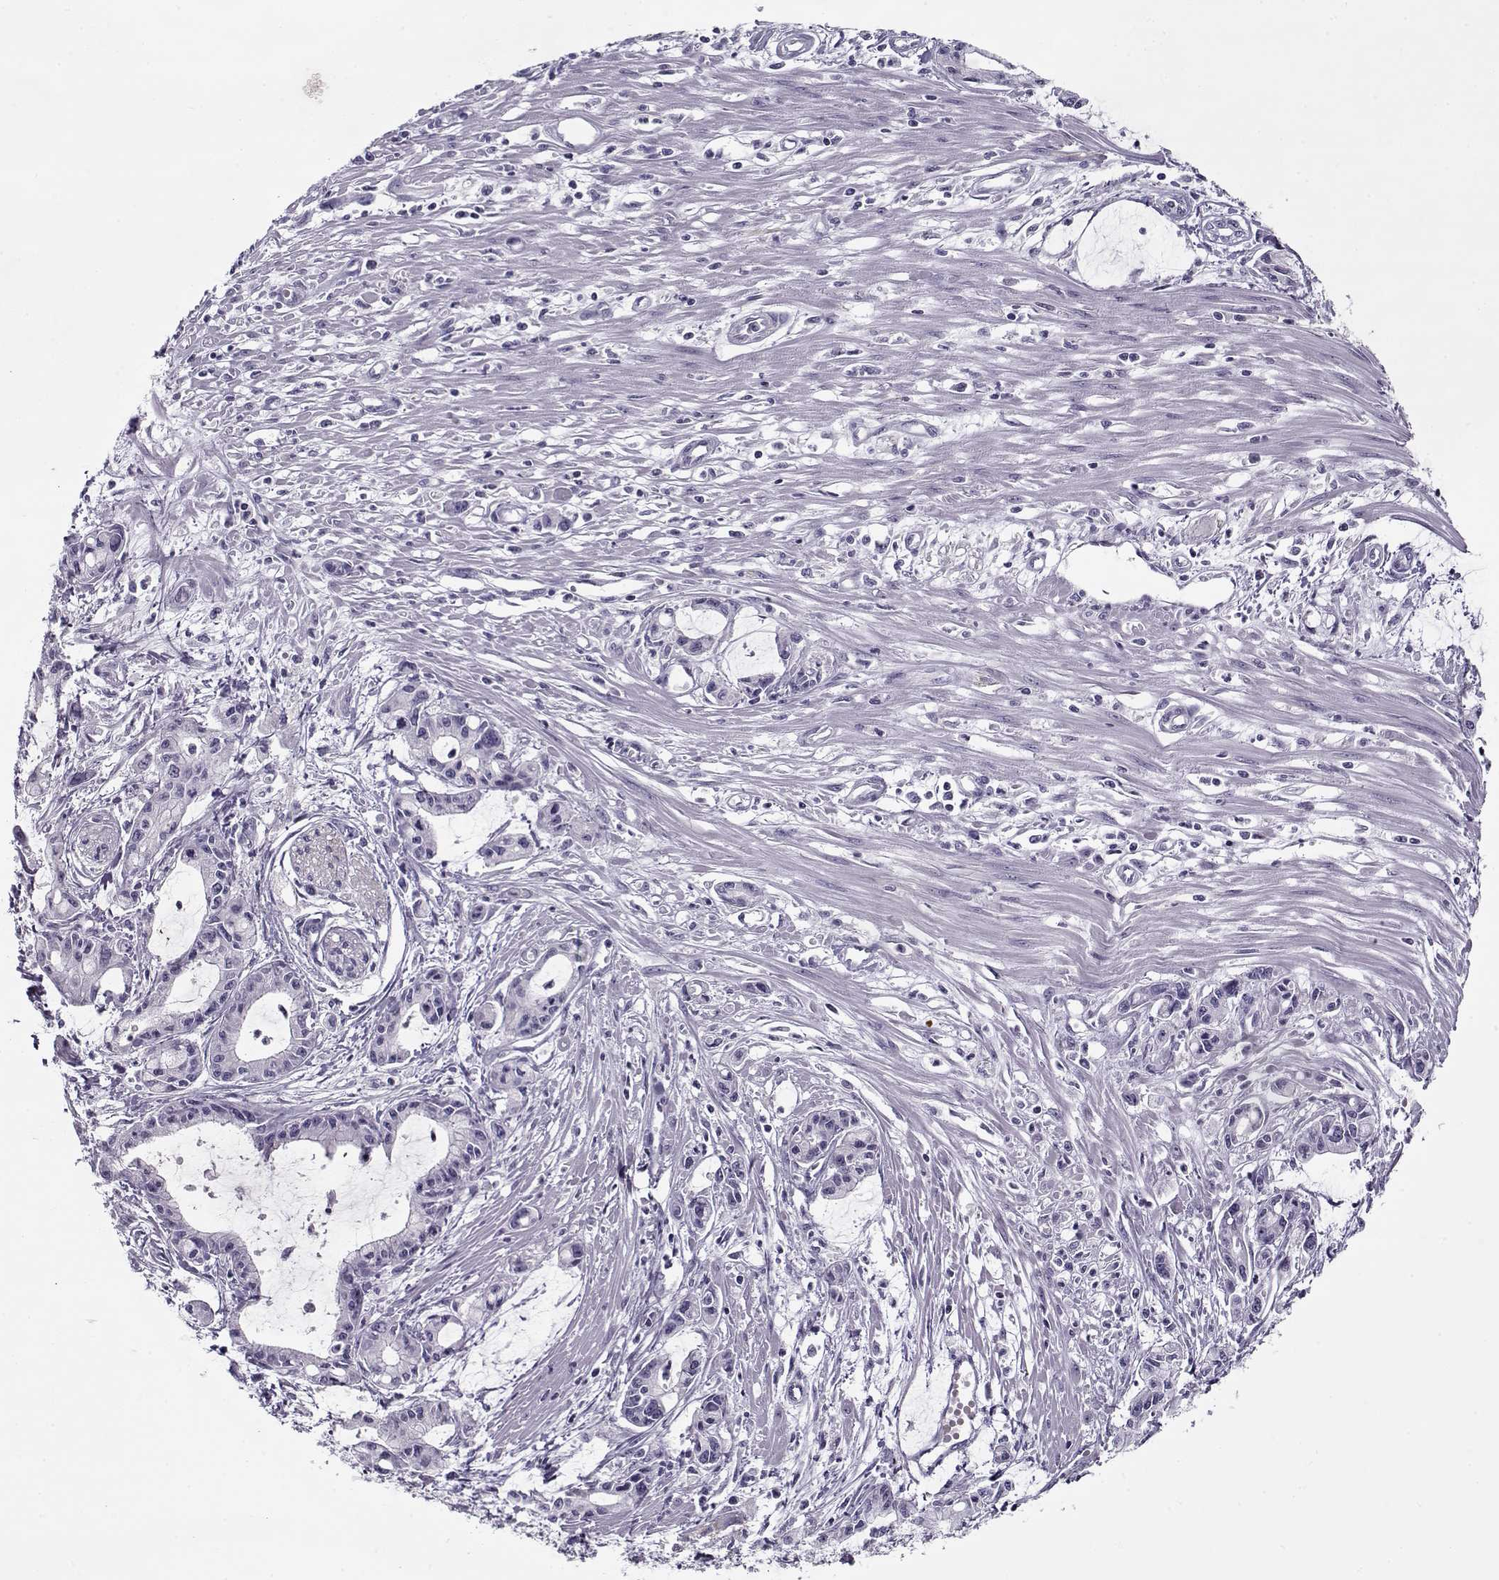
{"staining": {"intensity": "negative", "quantity": "none", "location": "none"}, "tissue": "pancreatic cancer", "cell_type": "Tumor cells", "image_type": "cancer", "snomed": [{"axis": "morphology", "description": "Adenocarcinoma, NOS"}, {"axis": "topography", "description": "Pancreas"}], "caption": "Adenocarcinoma (pancreatic) was stained to show a protein in brown. There is no significant expression in tumor cells.", "gene": "PP2D1", "patient": {"sex": "male", "age": 48}}